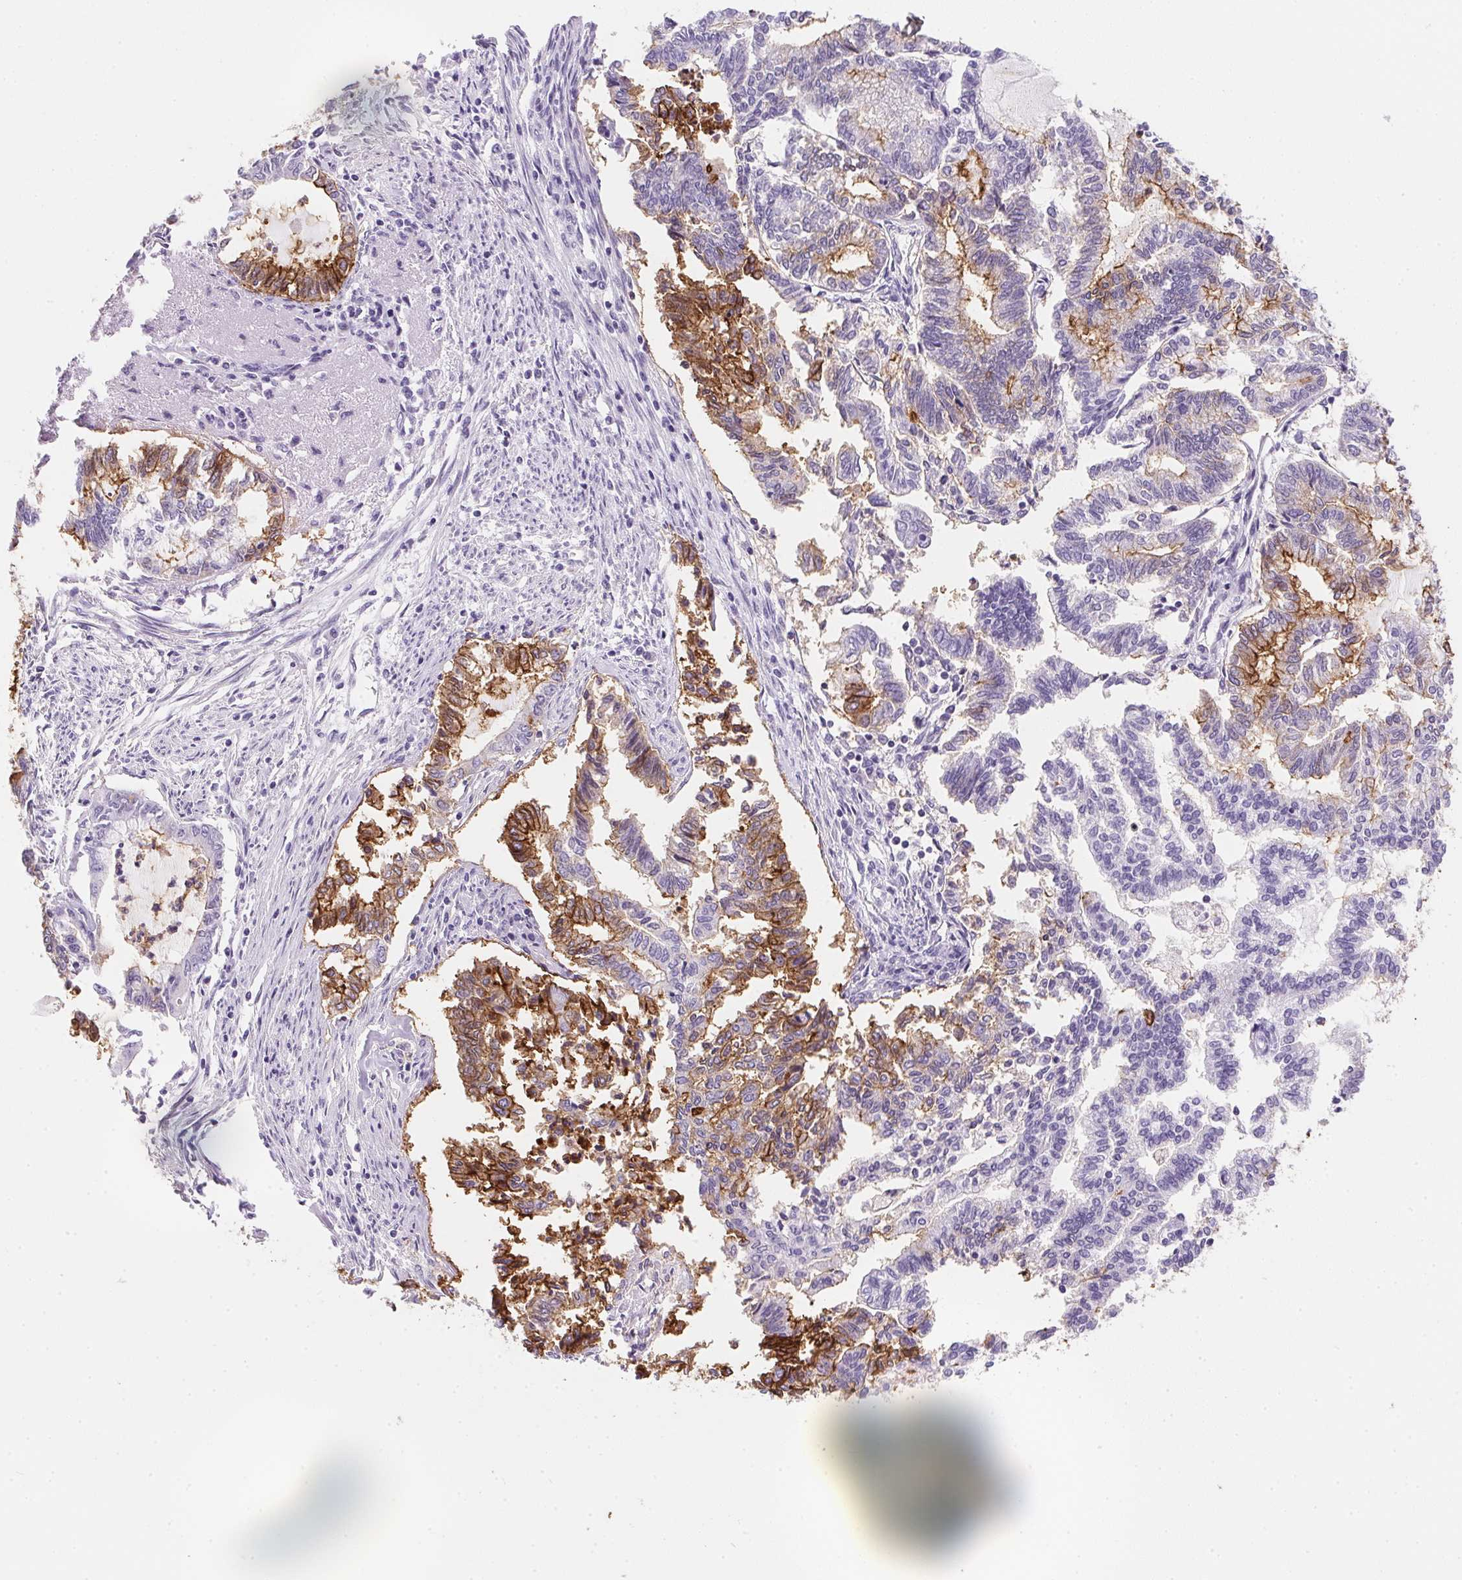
{"staining": {"intensity": "moderate", "quantity": "25%-75%", "location": "cytoplasmic/membranous"}, "tissue": "endometrial cancer", "cell_type": "Tumor cells", "image_type": "cancer", "snomed": [{"axis": "morphology", "description": "Adenocarcinoma, NOS"}, {"axis": "topography", "description": "Endometrium"}], "caption": "Immunohistochemical staining of endometrial cancer (adenocarcinoma) demonstrates medium levels of moderate cytoplasmic/membranous positivity in about 25%-75% of tumor cells.", "gene": "AQP5", "patient": {"sex": "female", "age": 79}}